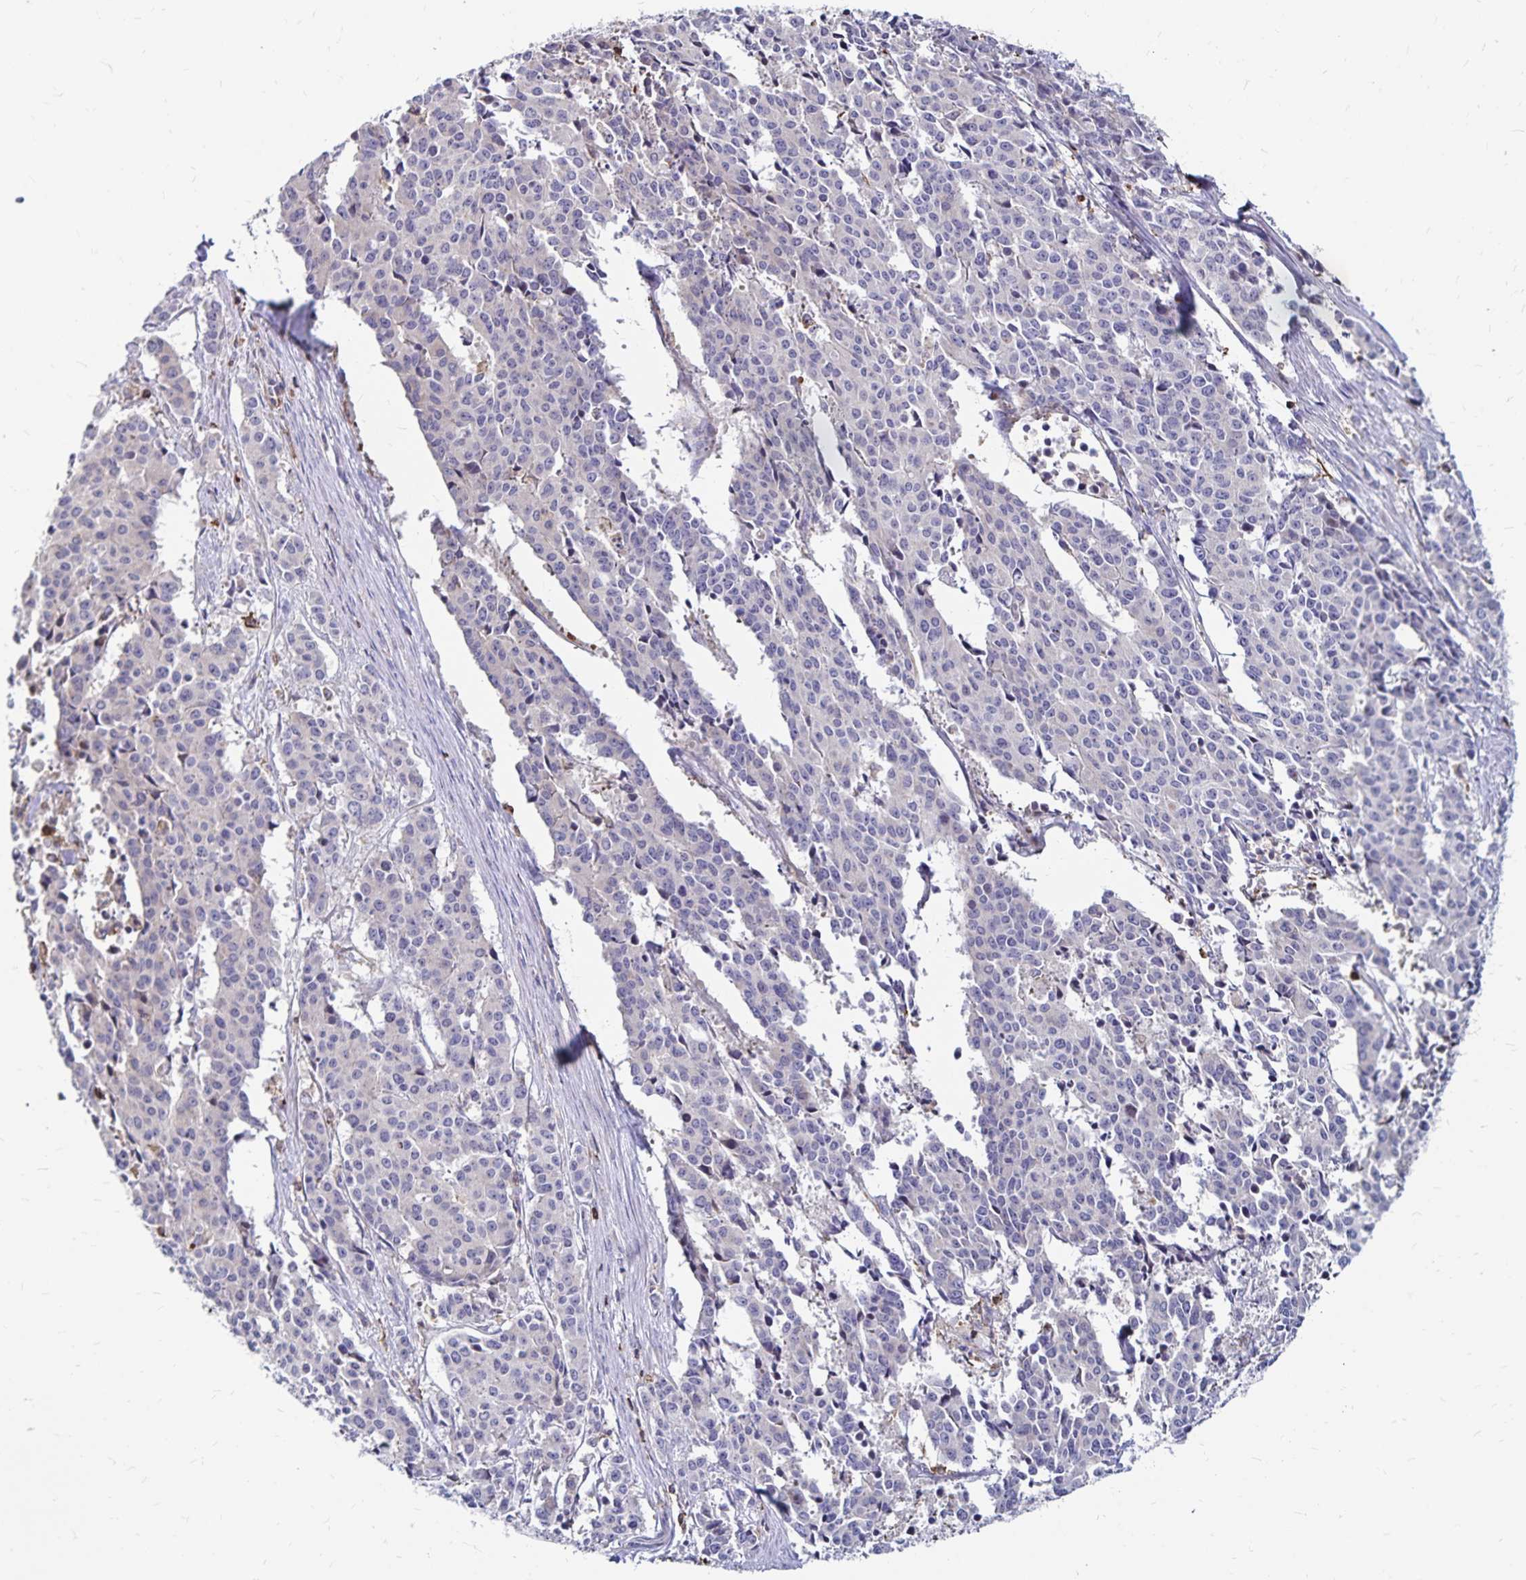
{"staining": {"intensity": "negative", "quantity": "none", "location": "none"}, "tissue": "cervical cancer", "cell_type": "Tumor cells", "image_type": "cancer", "snomed": [{"axis": "morphology", "description": "Squamous cell carcinoma, NOS"}, {"axis": "topography", "description": "Cervix"}], "caption": "Immunohistochemistry (IHC) photomicrograph of neoplastic tissue: human squamous cell carcinoma (cervical) stained with DAB reveals no significant protein expression in tumor cells. Nuclei are stained in blue.", "gene": "NAGPA", "patient": {"sex": "female", "age": 28}}